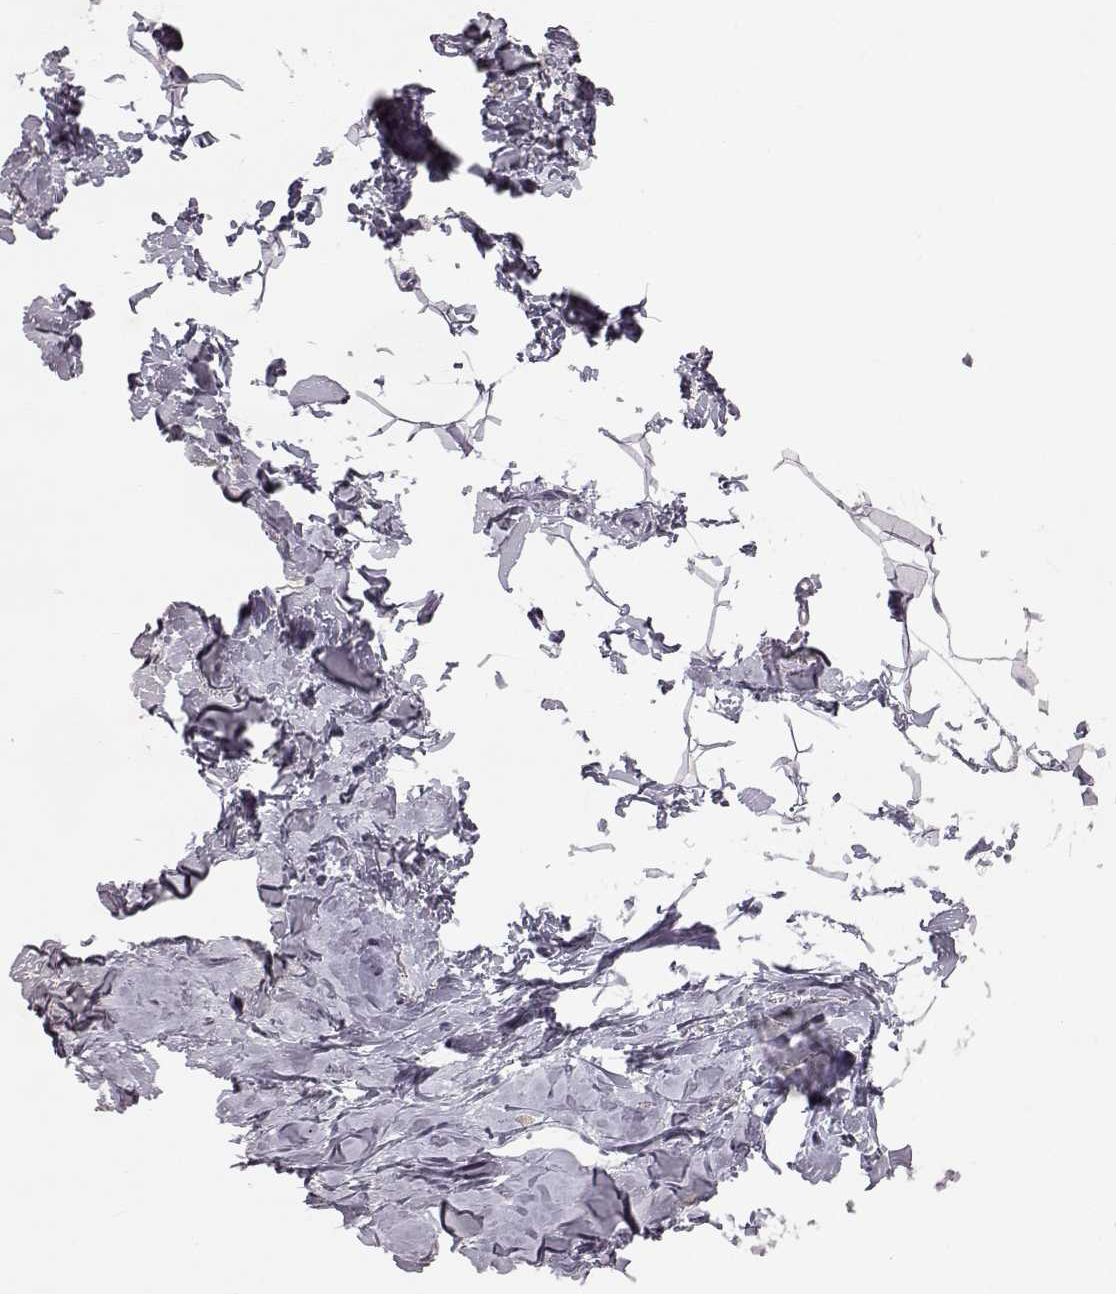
{"staining": {"intensity": "negative", "quantity": "none", "location": "none"}, "tissue": "breast", "cell_type": "Adipocytes", "image_type": "normal", "snomed": [{"axis": "morphology", "description": "Normal tissue, NOS"}, {"axis": "topography", "description": "Breast"}], "caption": "This is a micrograph of immunohistochemistry (IHC) staining of benign breast, which shows no positivity in adipocytes. (DAB IHC visualized using brightfield microscopy, high magnification).", "gene": "SPAG17", "patient": {"sex": "female", "age": 32}}